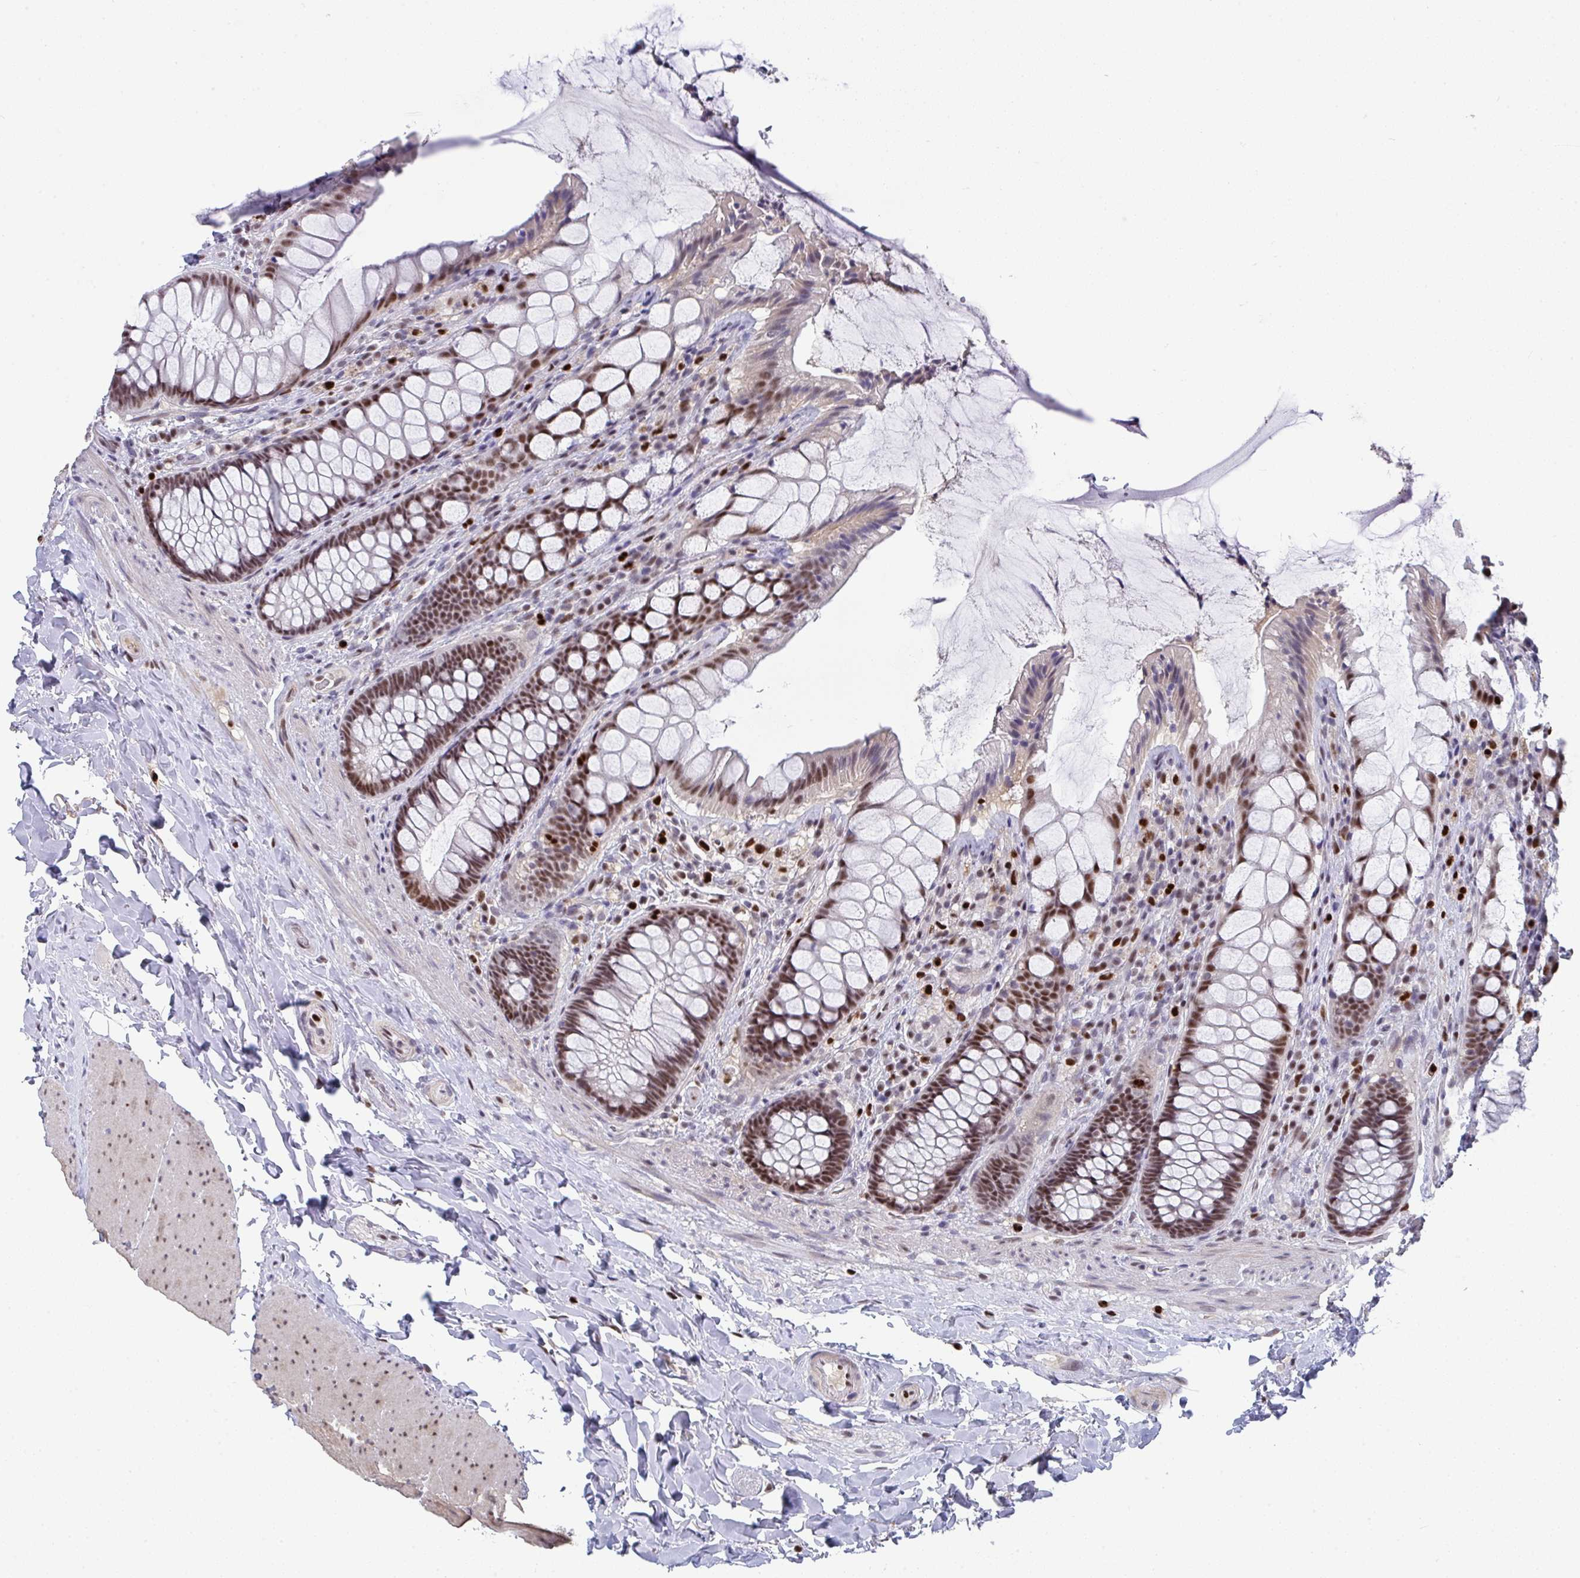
{"staining": {"intensity": "strong", "quantity": "25%-75%", "location": "nuclear"}, "tissue": "rectum", "cell_type": "Glandular cells", "image_type": "normal", "snomed": [{"axis": "morphology", "description": "Normal tissue, NOS"}, {"axis": "topography", "description": "Rectum"}], "caption": "An IHC micrograph of benign tissue is shown. Protein staining in brown highlights strong nuclear positivity in rectum within glandular cells. The staining is performed using DAB (3,3'-diaminobenzidine) brown chromogen to label protein expression. The nuclei are counter-stained blue using hematoxylin.", "gene": "JDP2", "patient": {"sex": "female", "age": 58}}